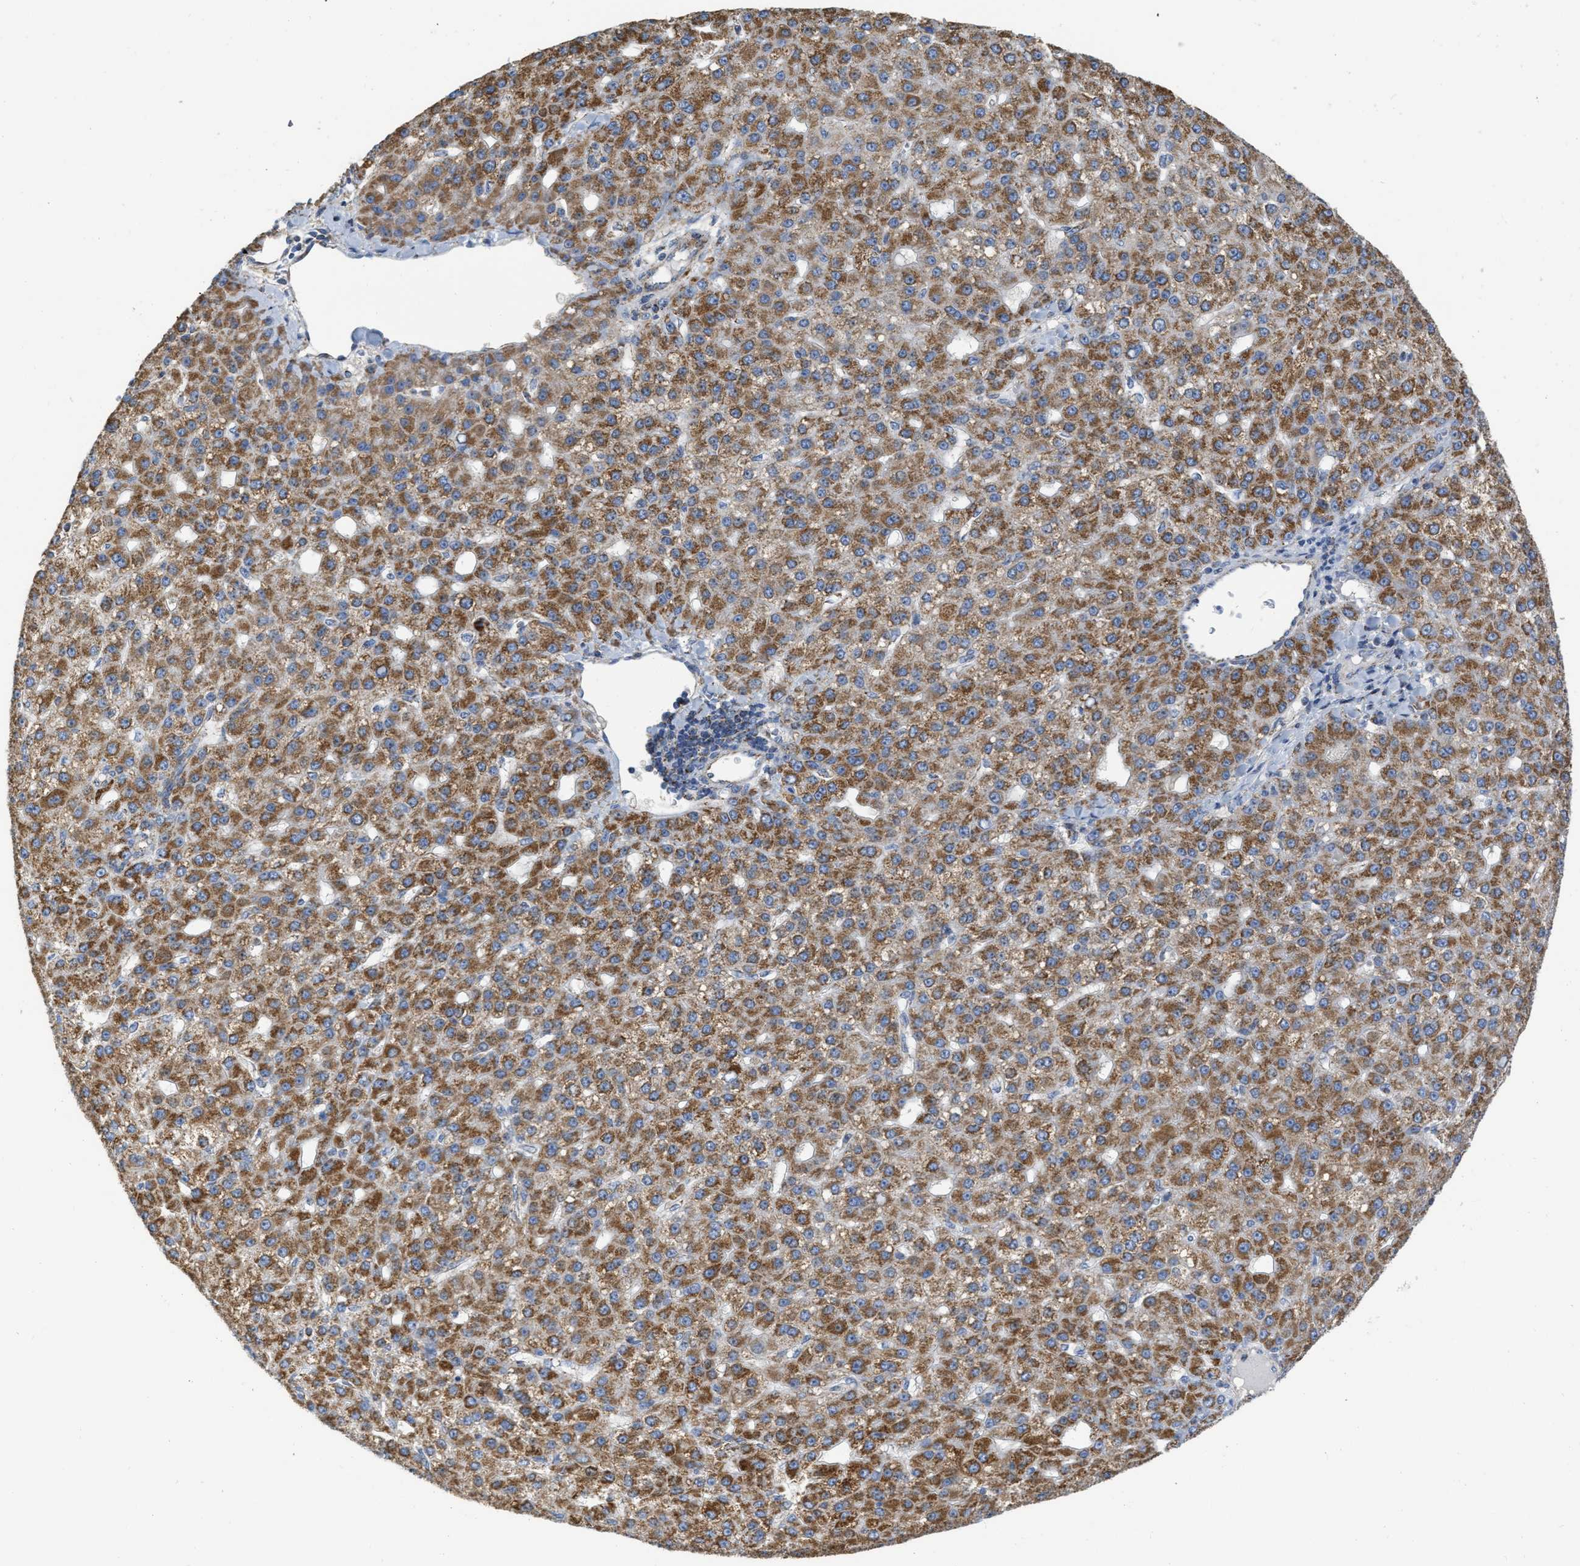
{"staining": {"intensity": "moderate", "quantity": ">75%", "location": "cytoplasmic/membranous"}, "tissue": "liver cancer", "cell_type": "Tumor cells", "image_type": "cancer", "snomed": [{"axis": "morphology", "description": "Carcinoma, Hepatocellular, NOS"}, {"axis": "topography", "description": "Liver"}], "caption": "Immunohistochemical staining of liver cancer shows medium levels of moderate cytoplasmic/membranous protein staining in about >75% of tumor cells. The staining is performed using DAB brown chromogen to label protein expression. The nuclei are counter-stained blue using hematoxylin.", "gene": "CBLB", "patient": {"sex": "male", "age": 67}}